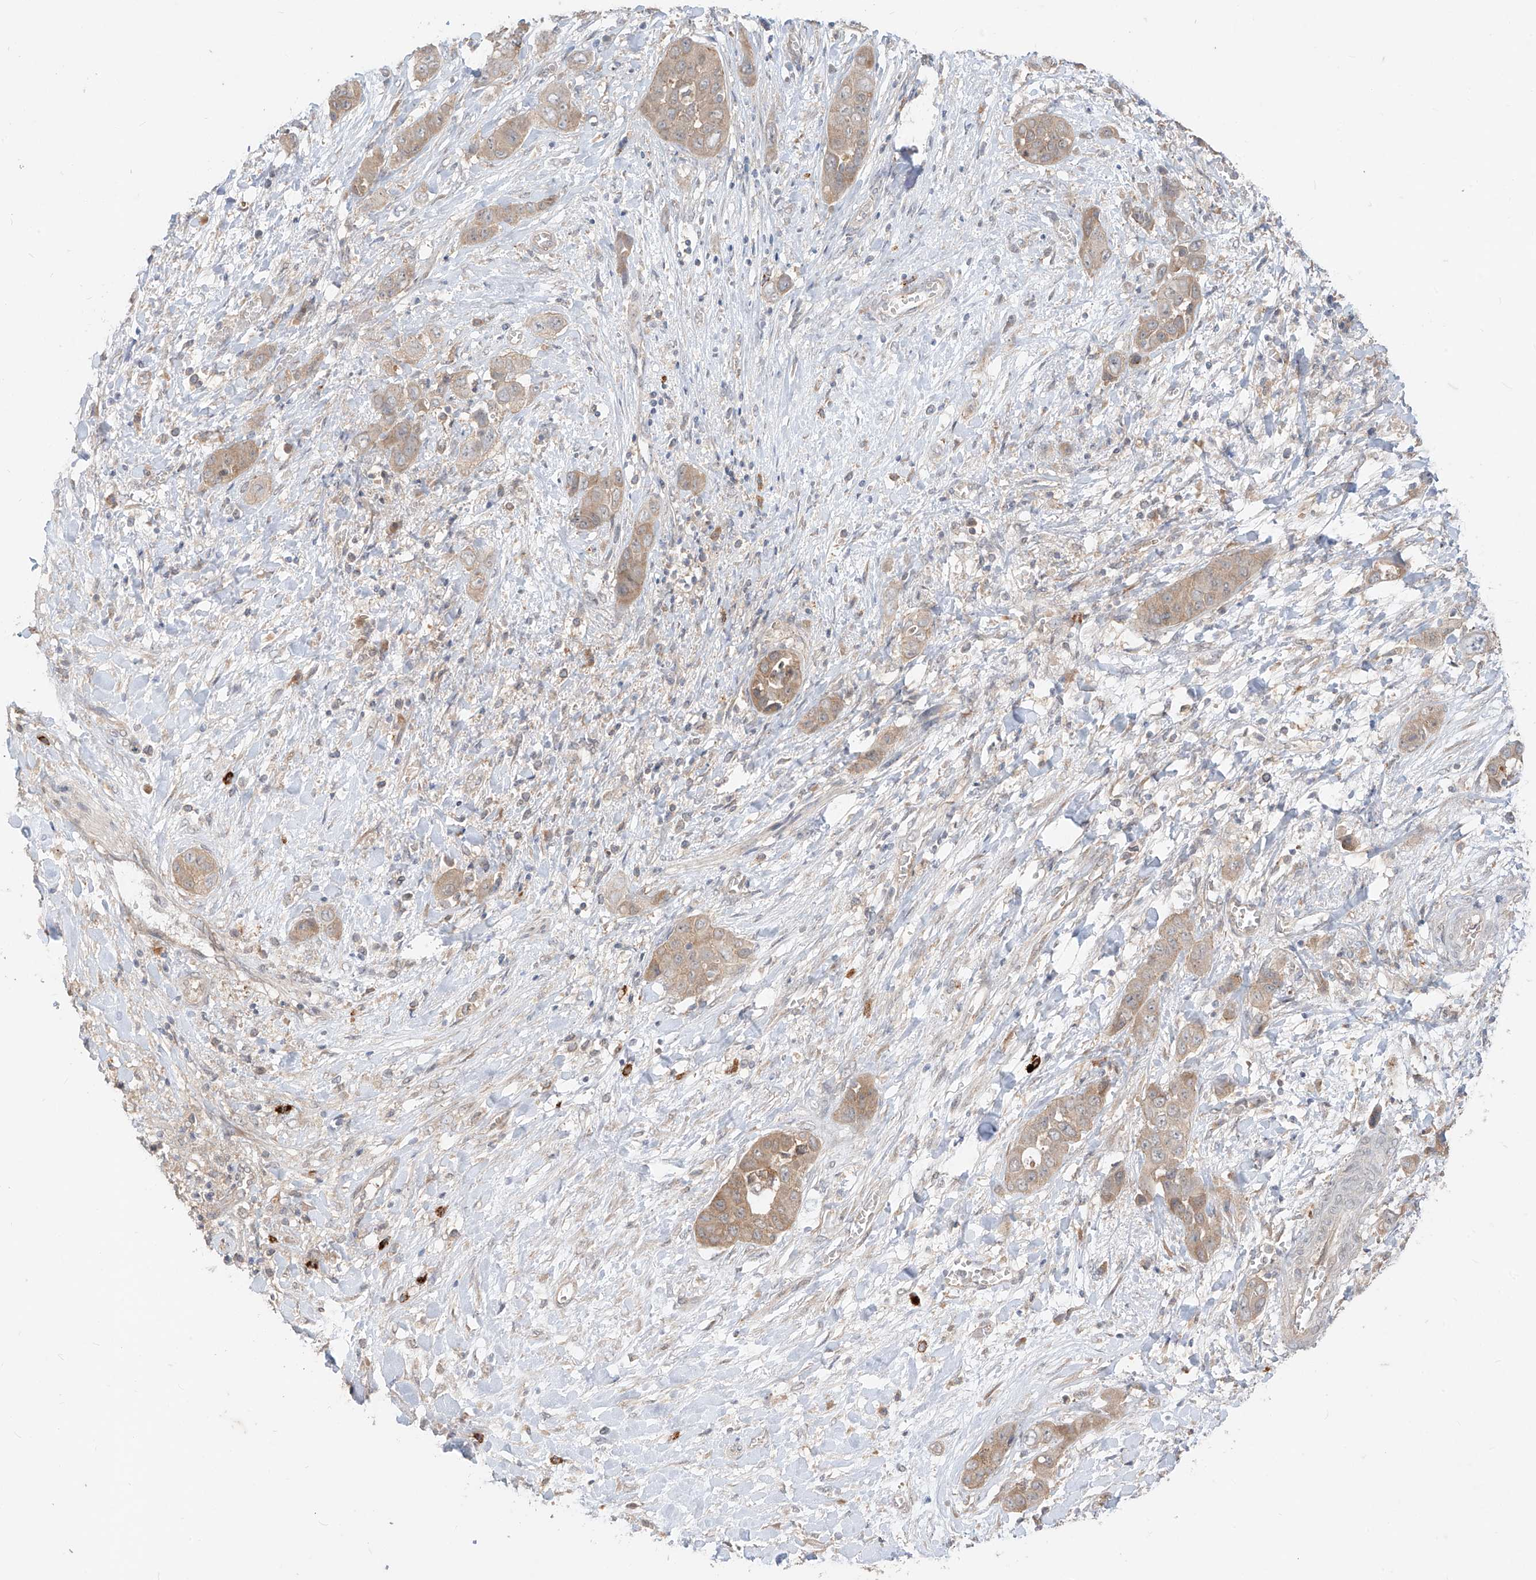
{"staining": {"intensity": "weak", "quantity": ">75%", "location": "cytoplasmic/membranous"}, "tissue": "liver cancer", "cell_type": "Tumor cells", "image_type": "cancer", "snomed": [{"axis": "morphology", "description": "Cholangiocarcinoma"}, {"axis": "topography", "description": "Liver"}], "caption": "Tumor cells exhibit weak cytoplasmic/membranous staining in approximately >75% of cells in liver cancer. (Brightfield microscopy of DAB IHC at high magnification).", "gene": "MTUS2", "patient": {"sex": "female", "age": 52}}